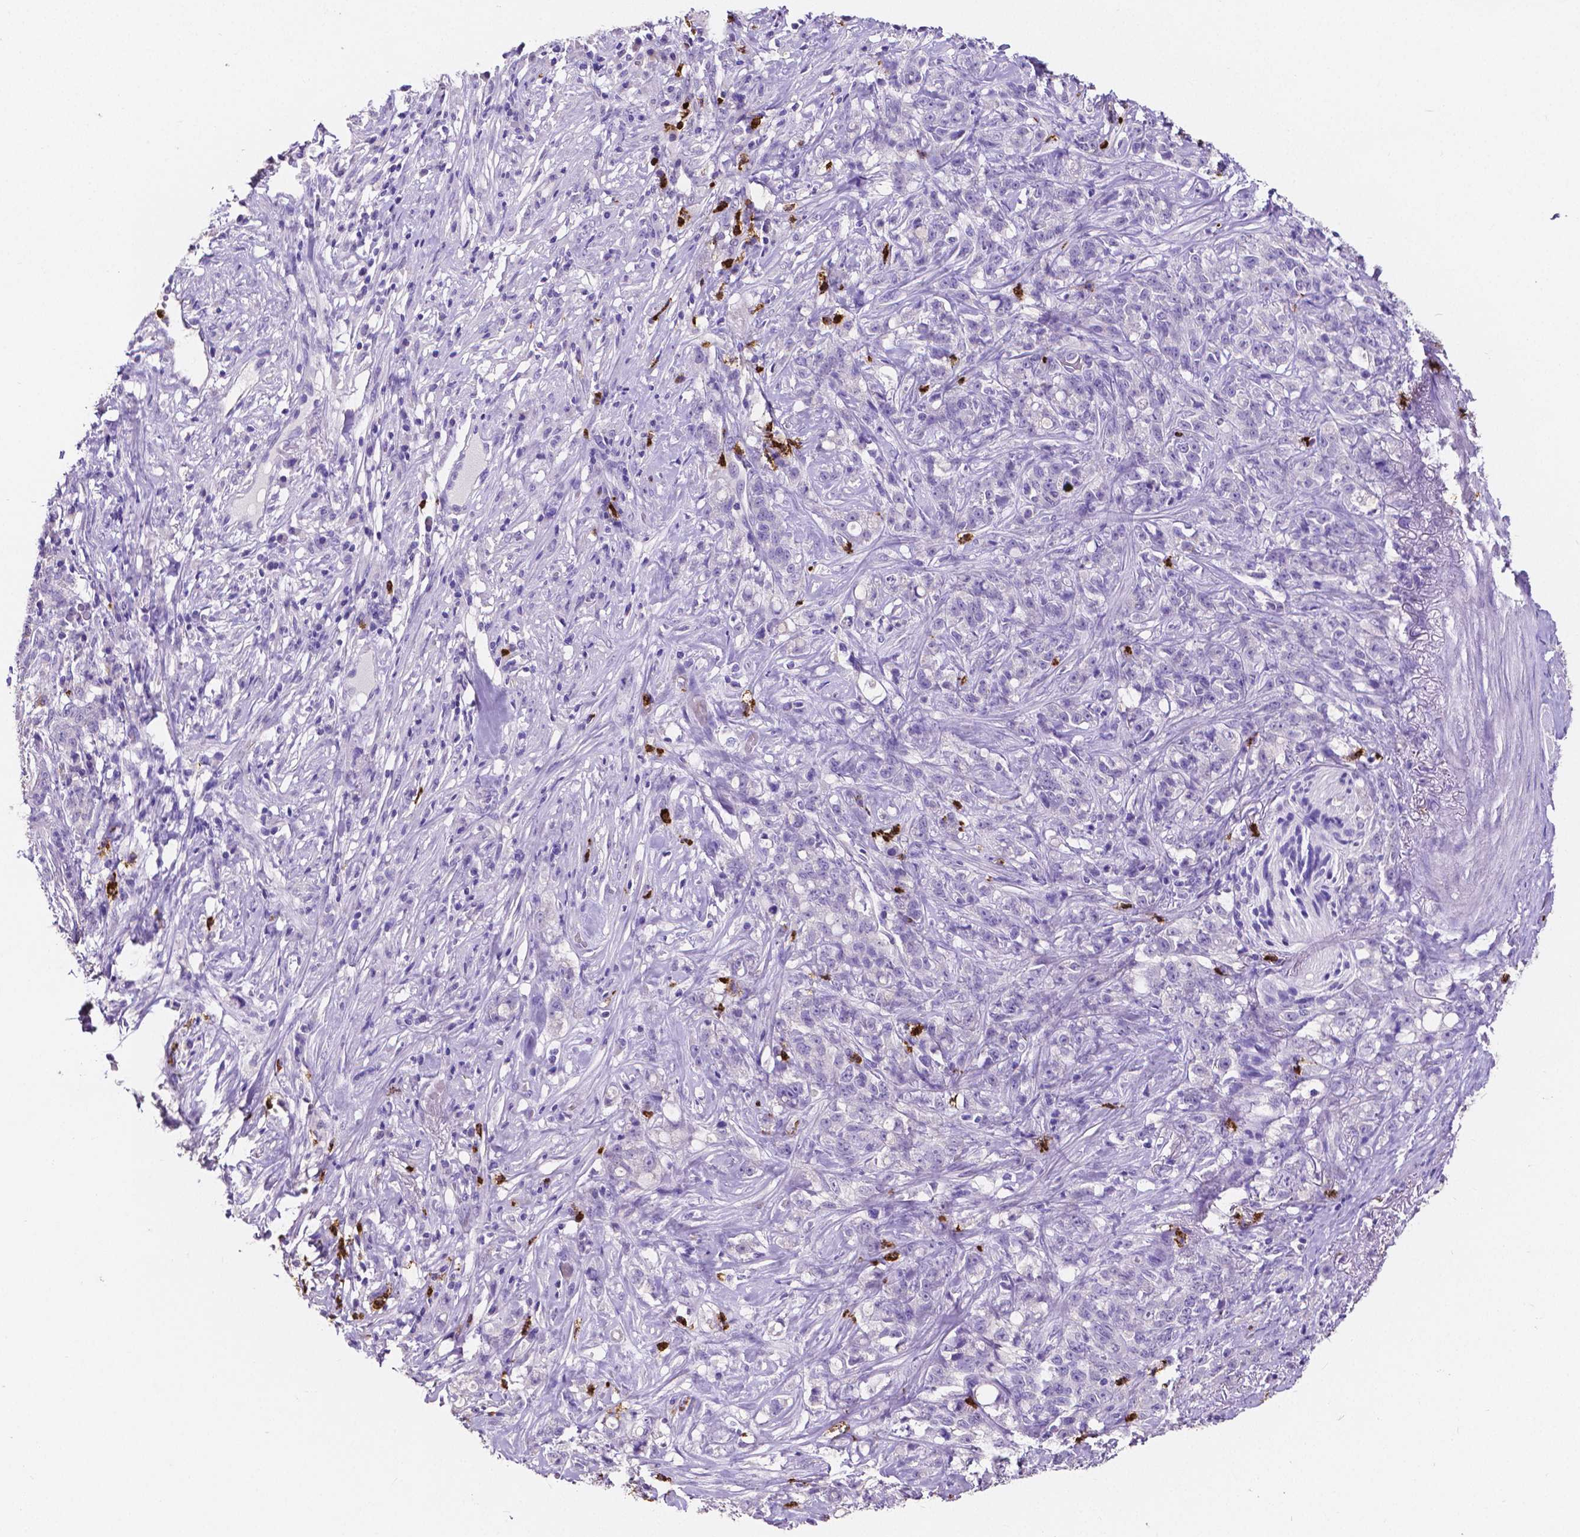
{"staining": {"intensity": "negative", "quantity": "none", "location": "none"}, "tissue": "stomach cancer", "cell_type": "Tumor cells", "image_type": "cancer", "snomed": [{"axis": "morphology", "description": "Adenocarcinoma, NOS"}, {"axis": "topography", "description": "Stomach, lower"}], "caption": "The histopathology image exhibits no staining of tumor cells in adenocarcinoma (stomach).", "gene": "MMP9", "patient": {"sex": "male", "age": 88}}